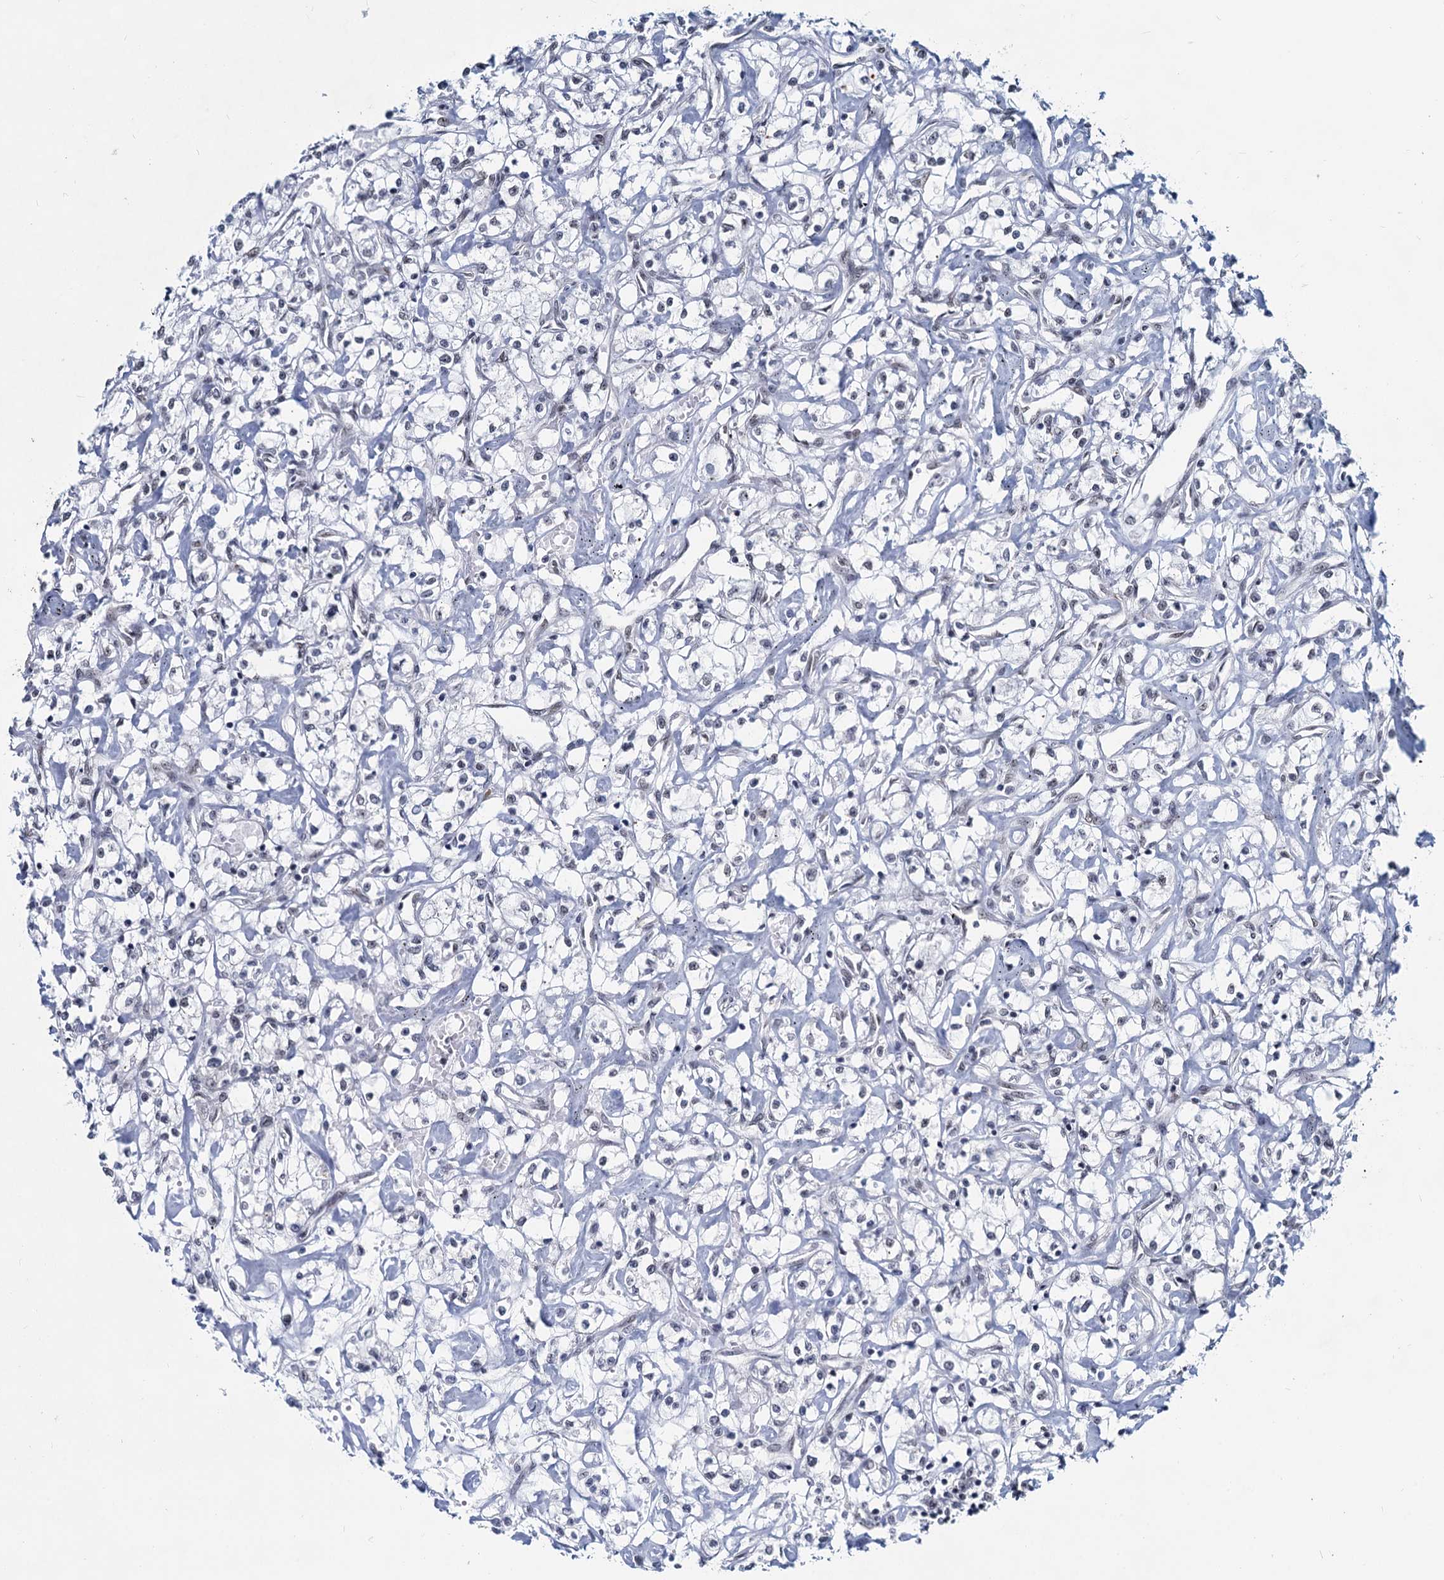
{"staining": {"intensity": "negative", "quantity": "none", "location": "none"}, "tissue": "renal cancer", "cell_type": "Tumor cells", "image_type": "cancer", "snomed": [{"axis": "morphology", "description": "Adenocarcinoma, NOS"}, {"axis": "topography", "description": "Kidney"}], "caption": "Adenocarcinoma (renal) was stained to show a protein in brown. There is no significant positivity in tumor cells.", "gene": "METTL14", "patient": {"sex": "female", "age": 59}}